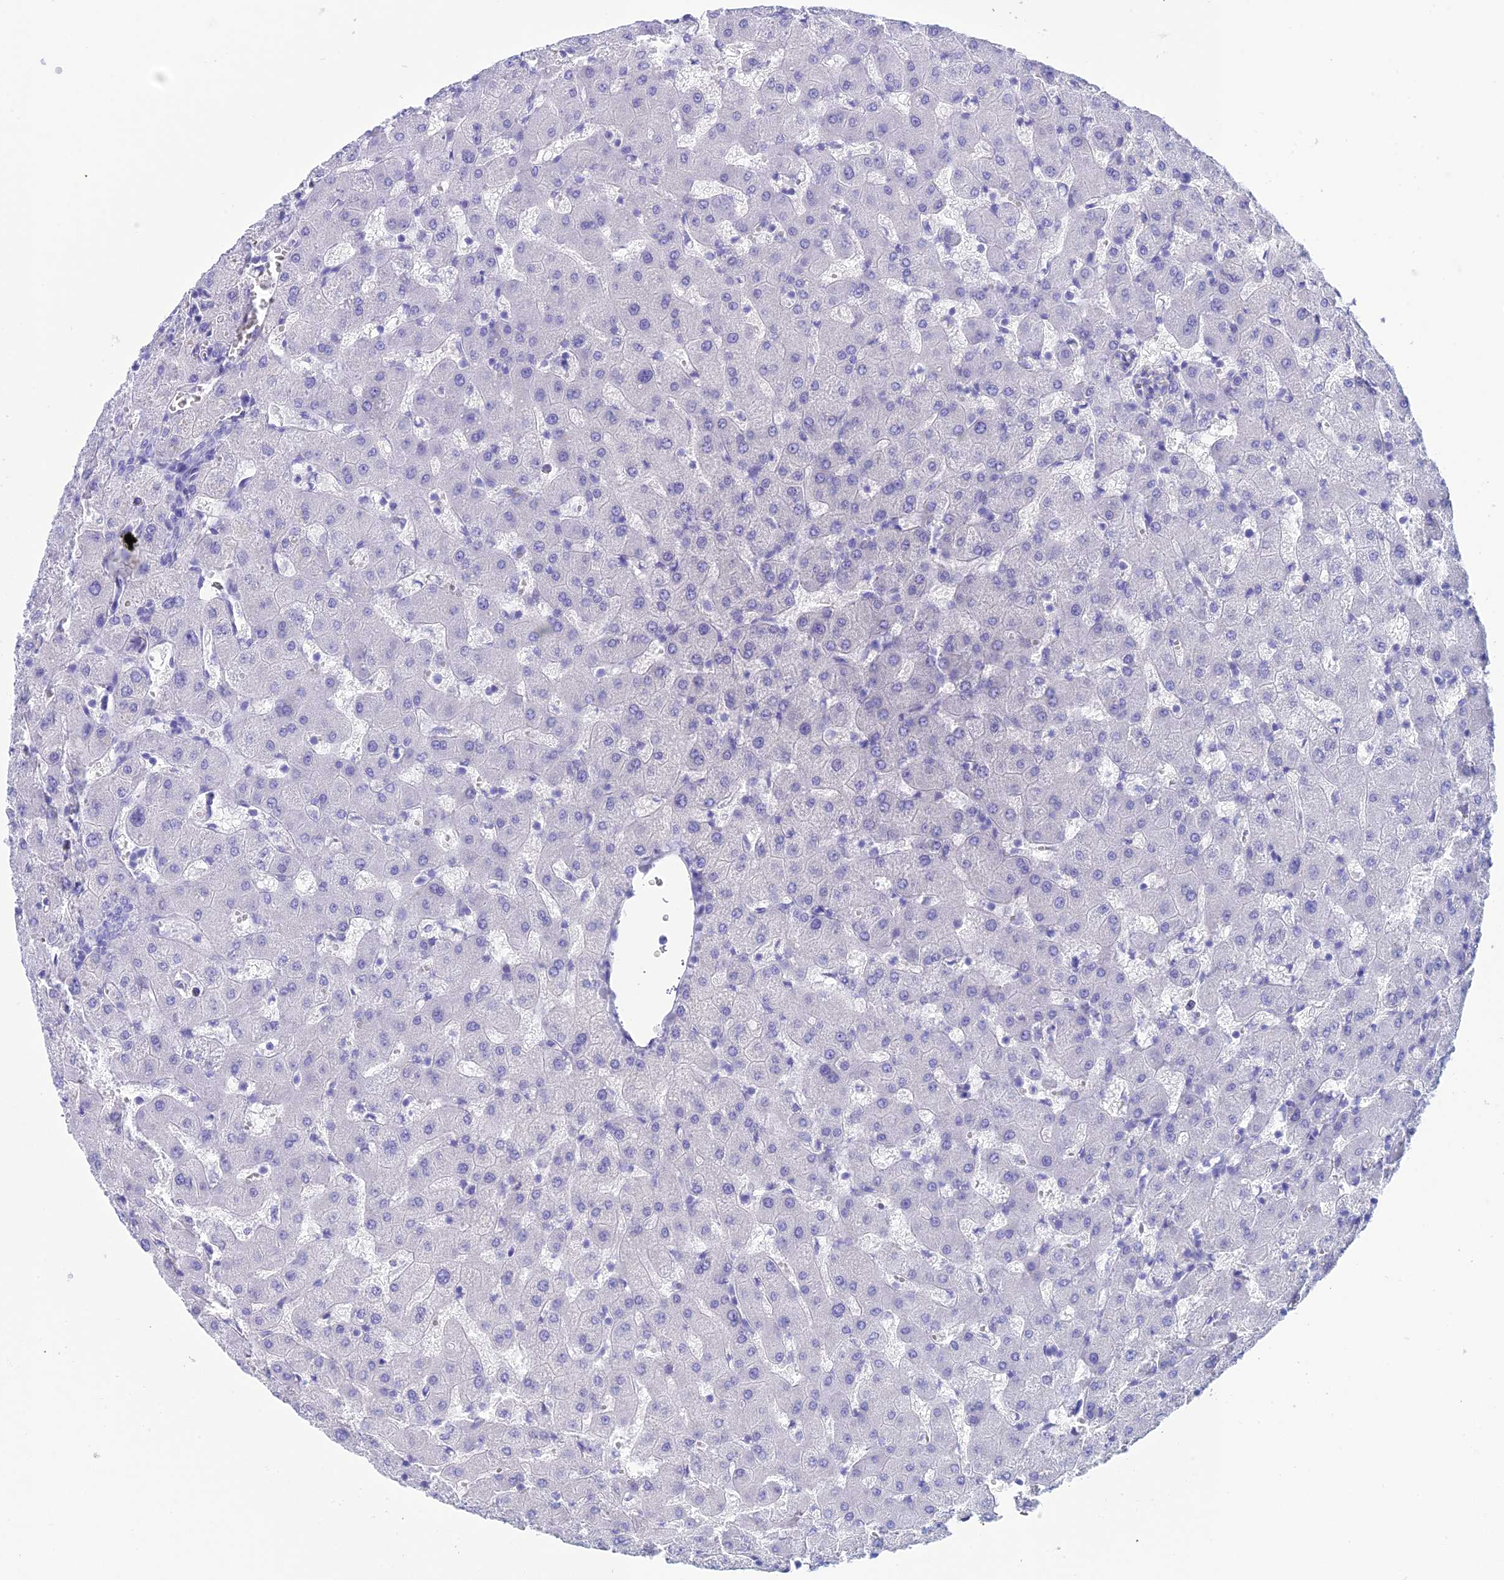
{"staining": {"intensity": "negative", "quantity": "none", "location": "none"}, "tissue": "liver", "cell_type": "Cholangiocytes", "image_type": "normal", "snomed": [{"axis": "morphology", "description": "Normal tissue, NOS"}, {"axis": "topography", "description": "Liver"}], "caption": "High magnification brightfield microscopy of unremarkable liver stained with DAB (3,3'-diaminobenzidine) (brown) and counterstained with hematoxylin (blue): cholangiocytes show no significant expression.", "gene": "REG1A", "patient": {"sex": "female", "age": 63}}